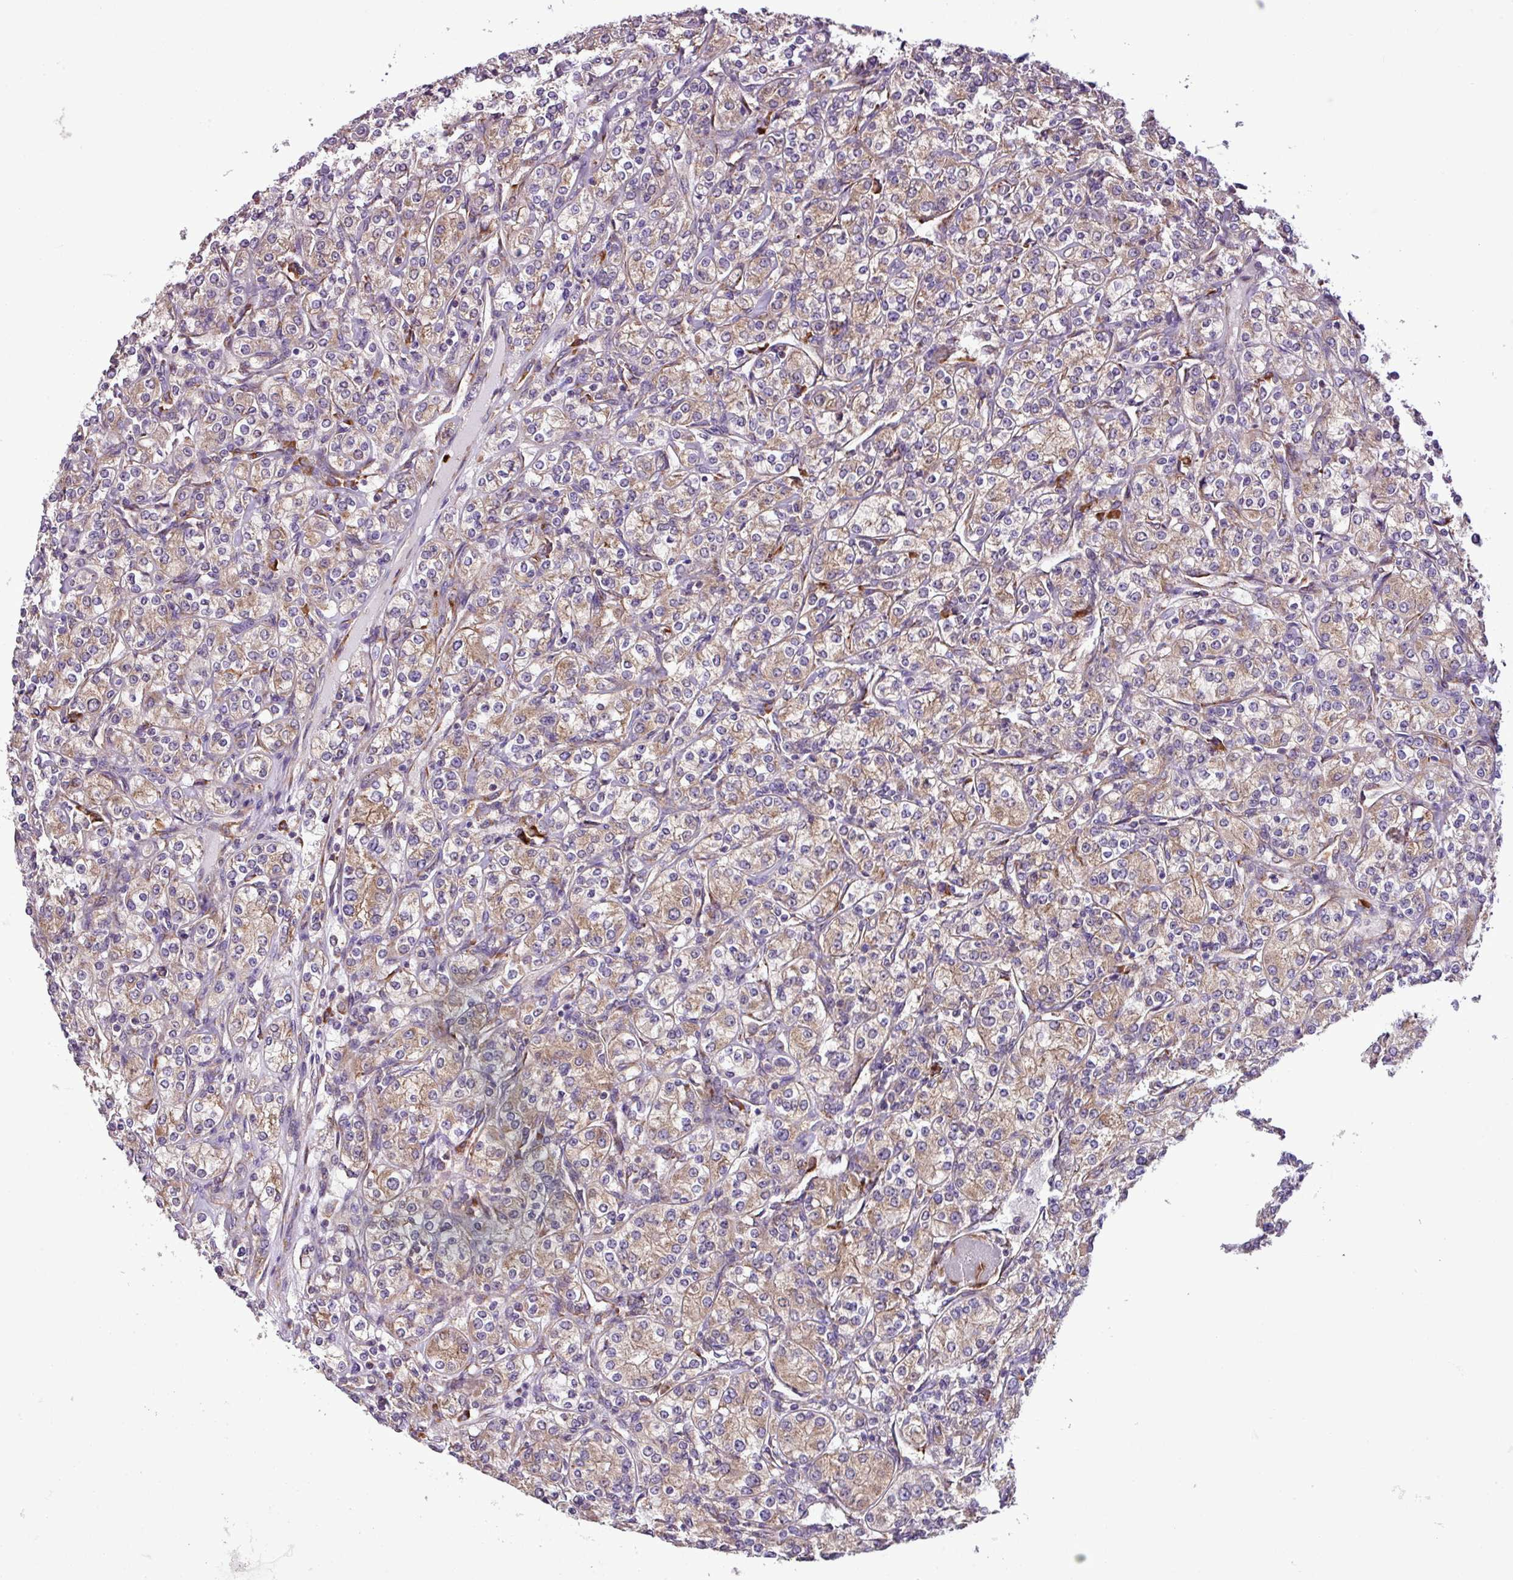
{"staining": {"intensity": "moderate", "quantity": ">75%", "location": "cytoplasmic/membranous"}, "tissue": "renal cancer", "cell_type": "Tumor cells", "image_type": "cancer", "snomed": [{"axis": "morphology", "description": "Adenocarcinoma, NOS"}, {"axis": "topography", "description": "Kidney"}], "caption": "Immunohistochemical staining of human renal adenocarcinoma displays medium levels of moderate cytoplasmic/membranous staining in about >75% of tumor cells.", "gene": "RPL13", "patient": {"sex": "male", "age": 77}}